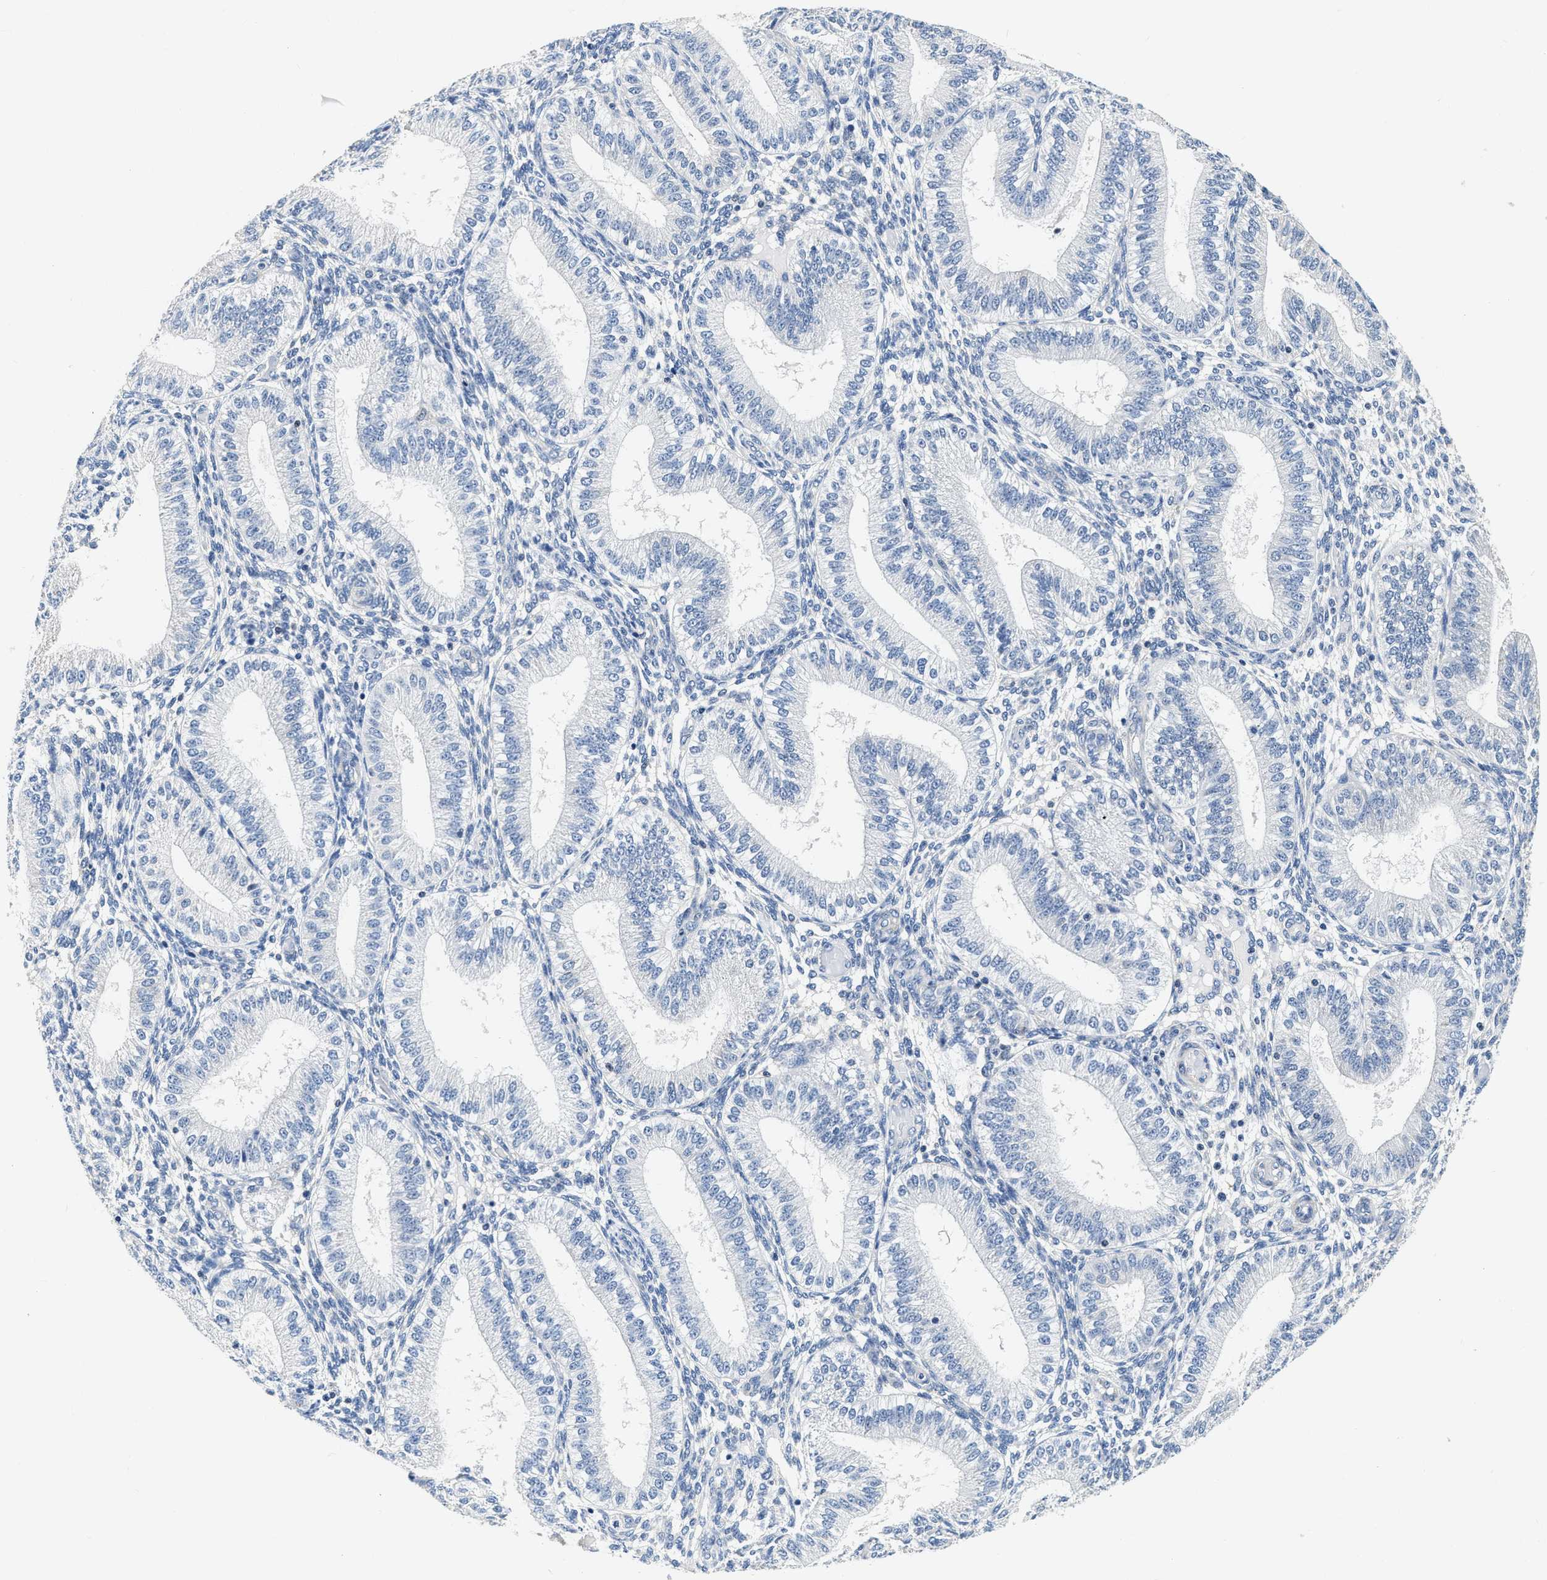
{"staining": {"intensity": "negative", "quantity": "none", "location": "none"}, "tissue": "endometrium", "cell_type": "Cells in endometrial stroma", "image_type": "normal", "snomed": [{"axis": "morphology", "description": "Normal tissue, NOS"}, {"axis": "topography", "description": "Endometrium"}], "caption": "This is an IHC image of unremarkable human endometrium. There is no staining in cells in endometrial stroma.", "gene": "EIF2AK2", "patient": {"sex": "female", "age": 39}}